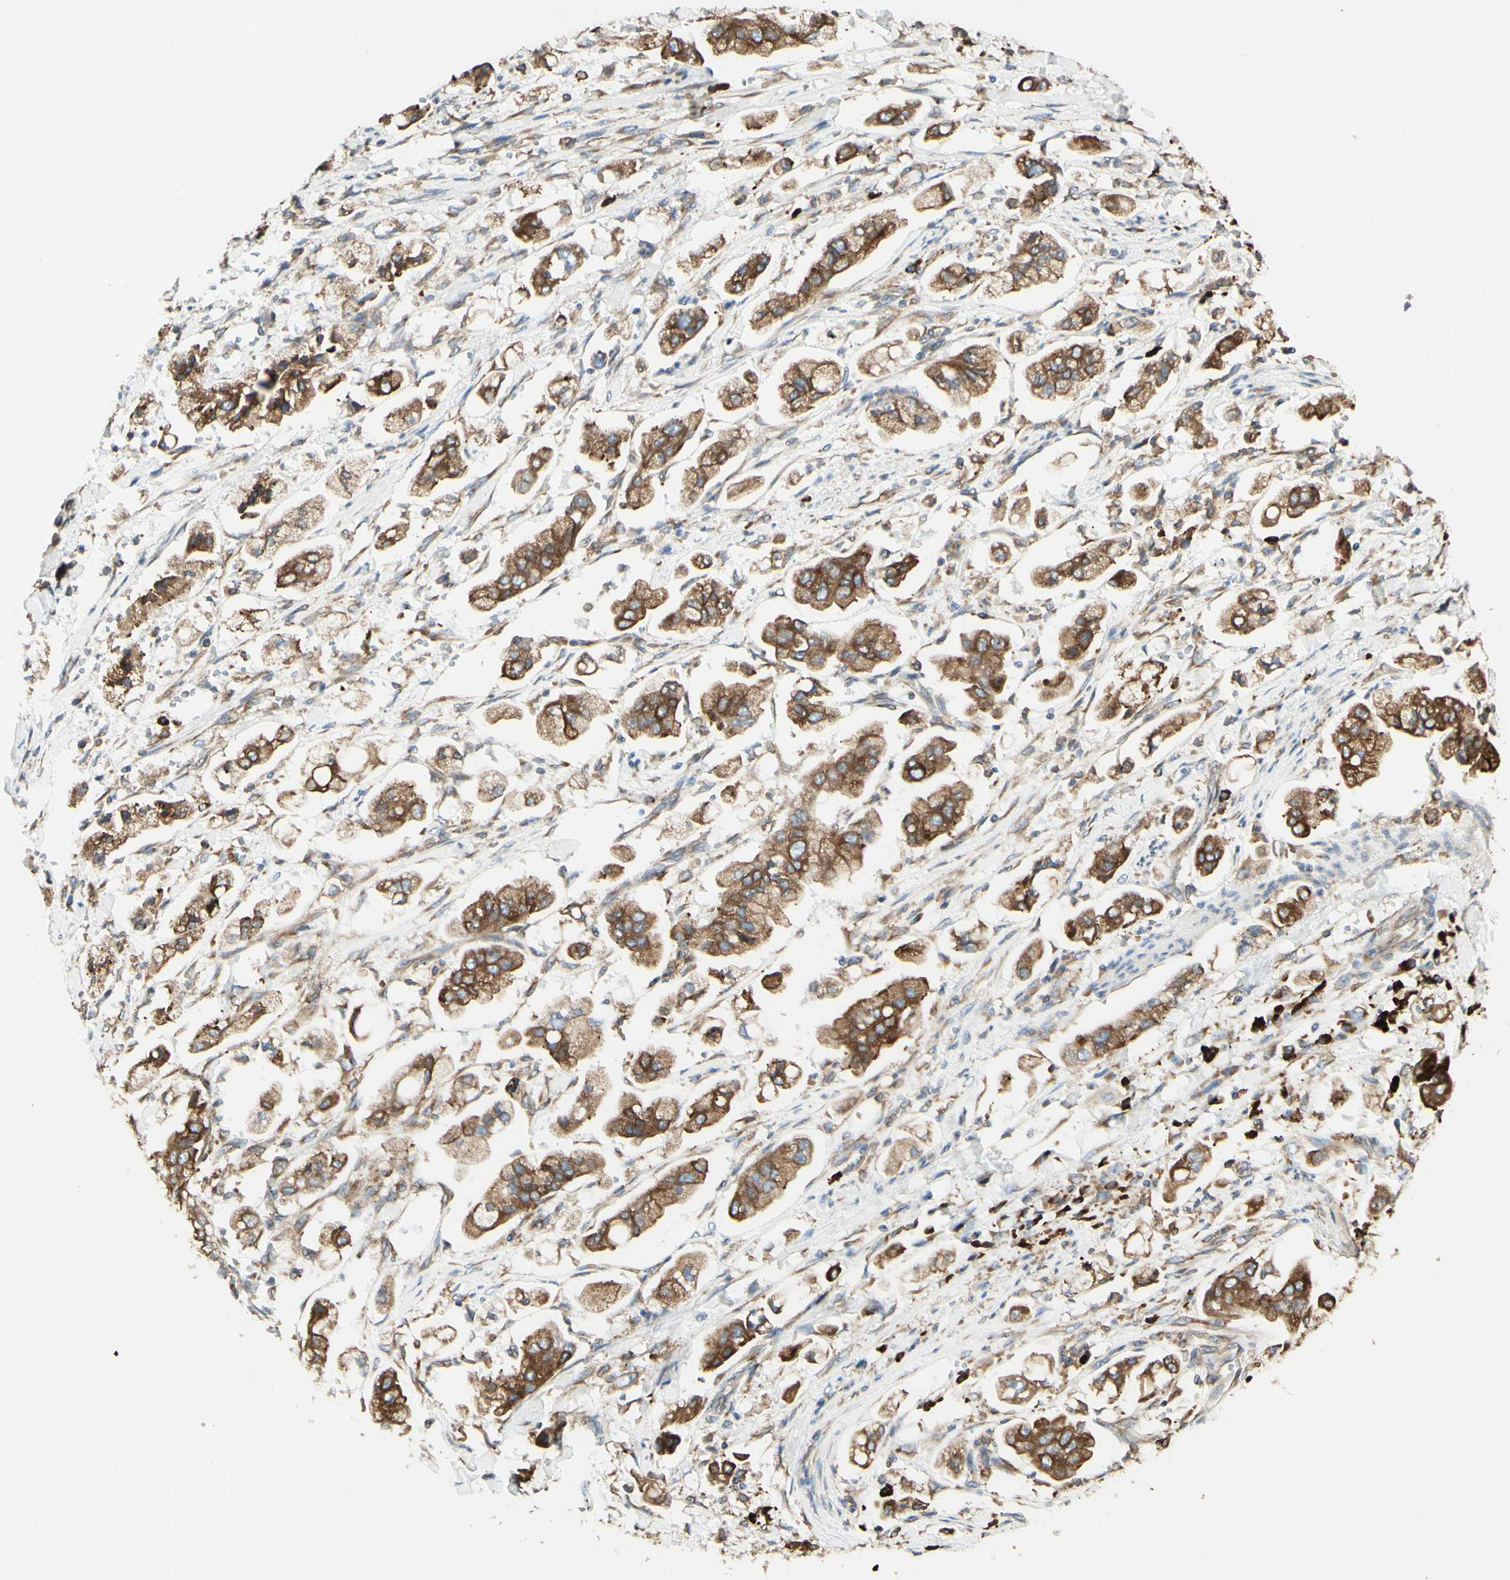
{"staining": {"intensity": "strong", "quantity": ">75%", "location": "cytoplasmic/membranous"}, "tissue": "stomach cancer", "cell_type": "Tumor cells", "image_type": "cancer", "snomed": [{"axis": "morphology", "description": "Adenocarcinoma, NOS"}, {"axis": "topography", "description": "Stomach"}], "caption": "Immunohistochemical staining of human adenocarcinoma (stomach) displays high levels of strong cytoplasmic/membranous staining in about >75% of tumor cells.", "gene": "DNAJB11", "patient": {"sex": "male", "age": 62}}